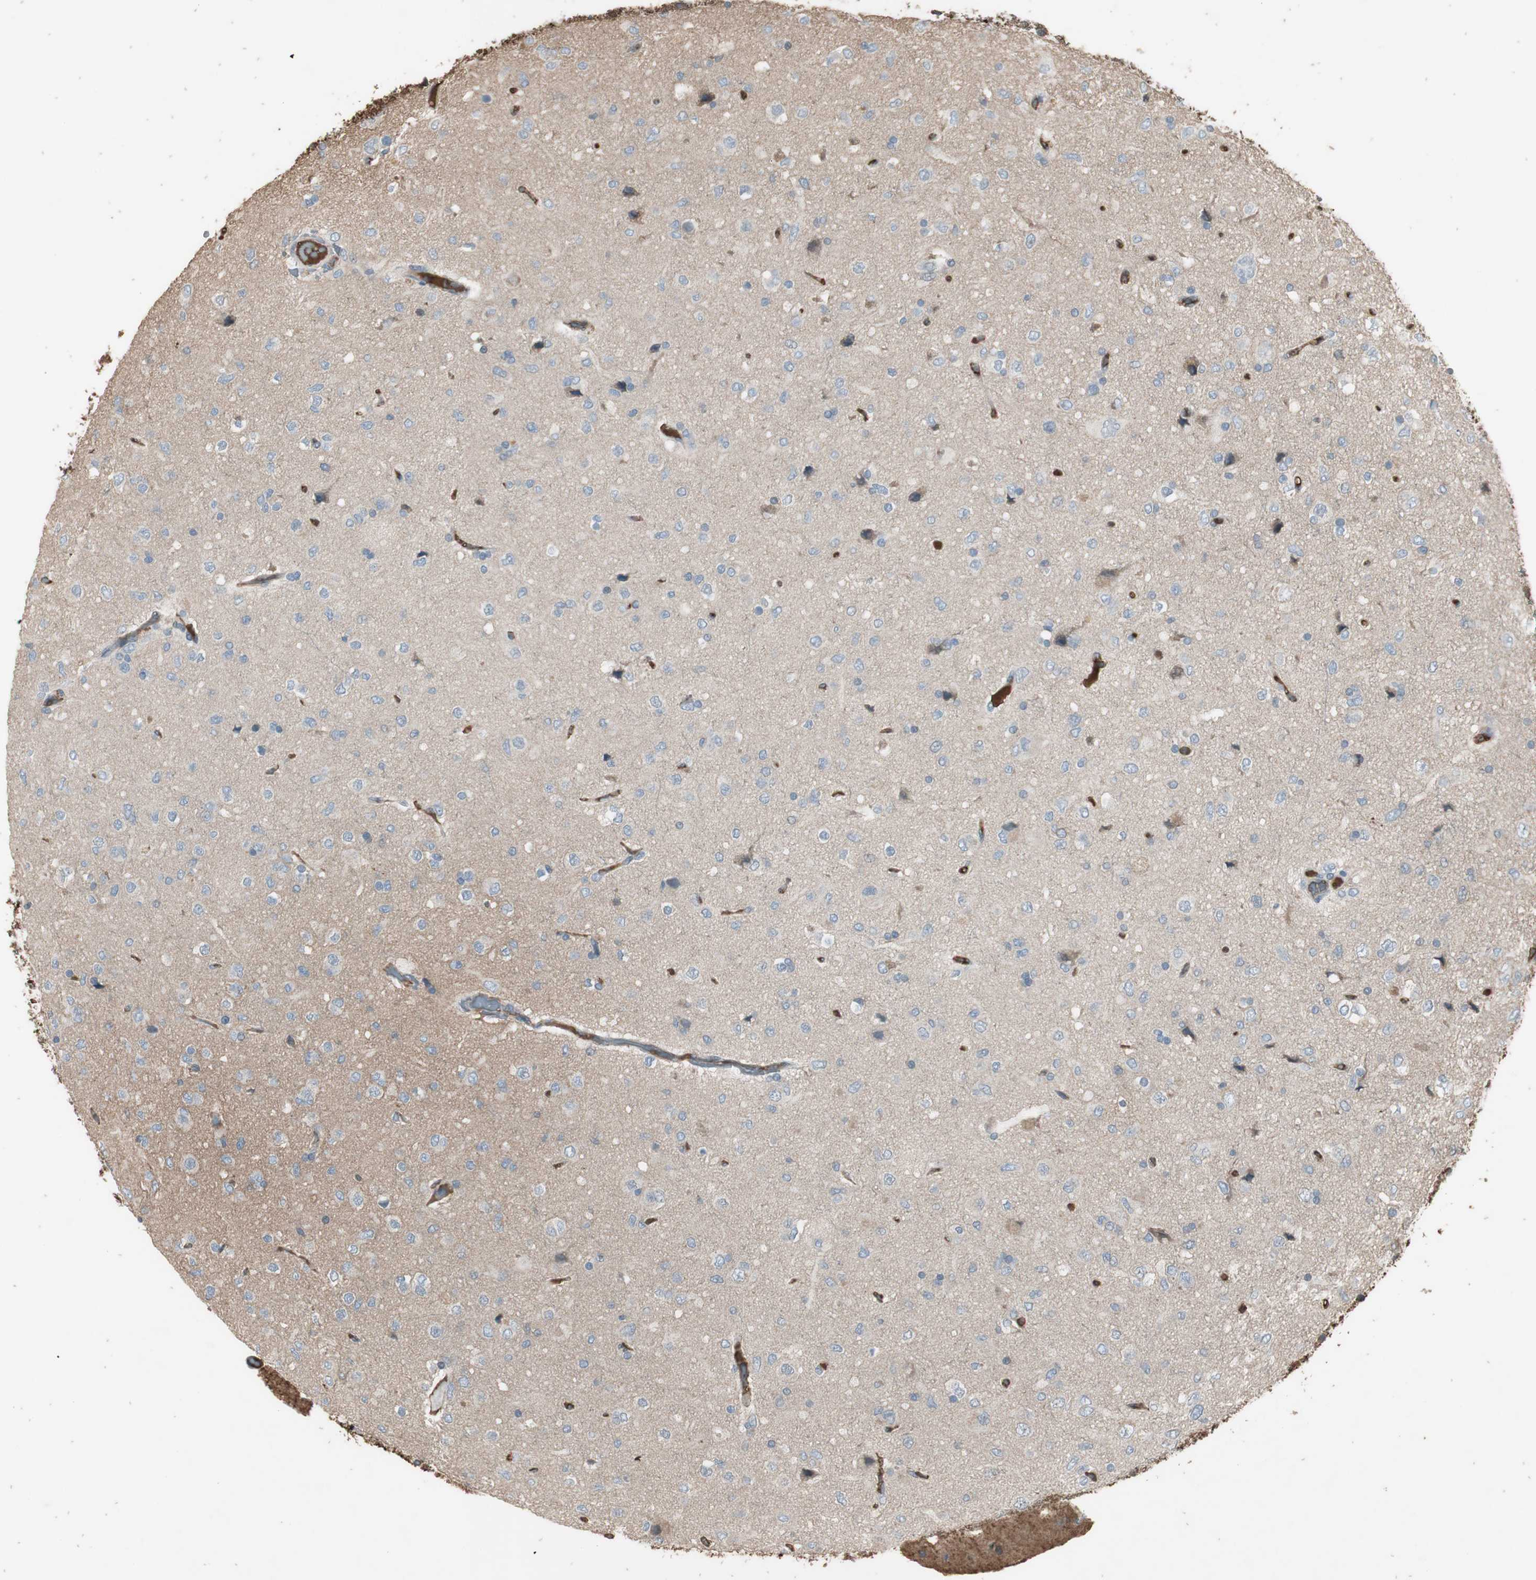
{"staining": {"intensity": "negative", "quantity": "none", "location": "none"}, "tissue": "glioma", "cell_type": "Tumor cells", "image_type": "cancer", "snomed": [{"axis": "morphology", "description": "Glioma, malignant, Low grade"}, {"axis": "topography", "description": "Brain"}], "caption": "This is an immunohistochemistry (IHC) photomicrograph of human glioma. There is no expression in tumor cells.", "gene": "MMP14", "patient": {"sex": "male", "age": 77}}